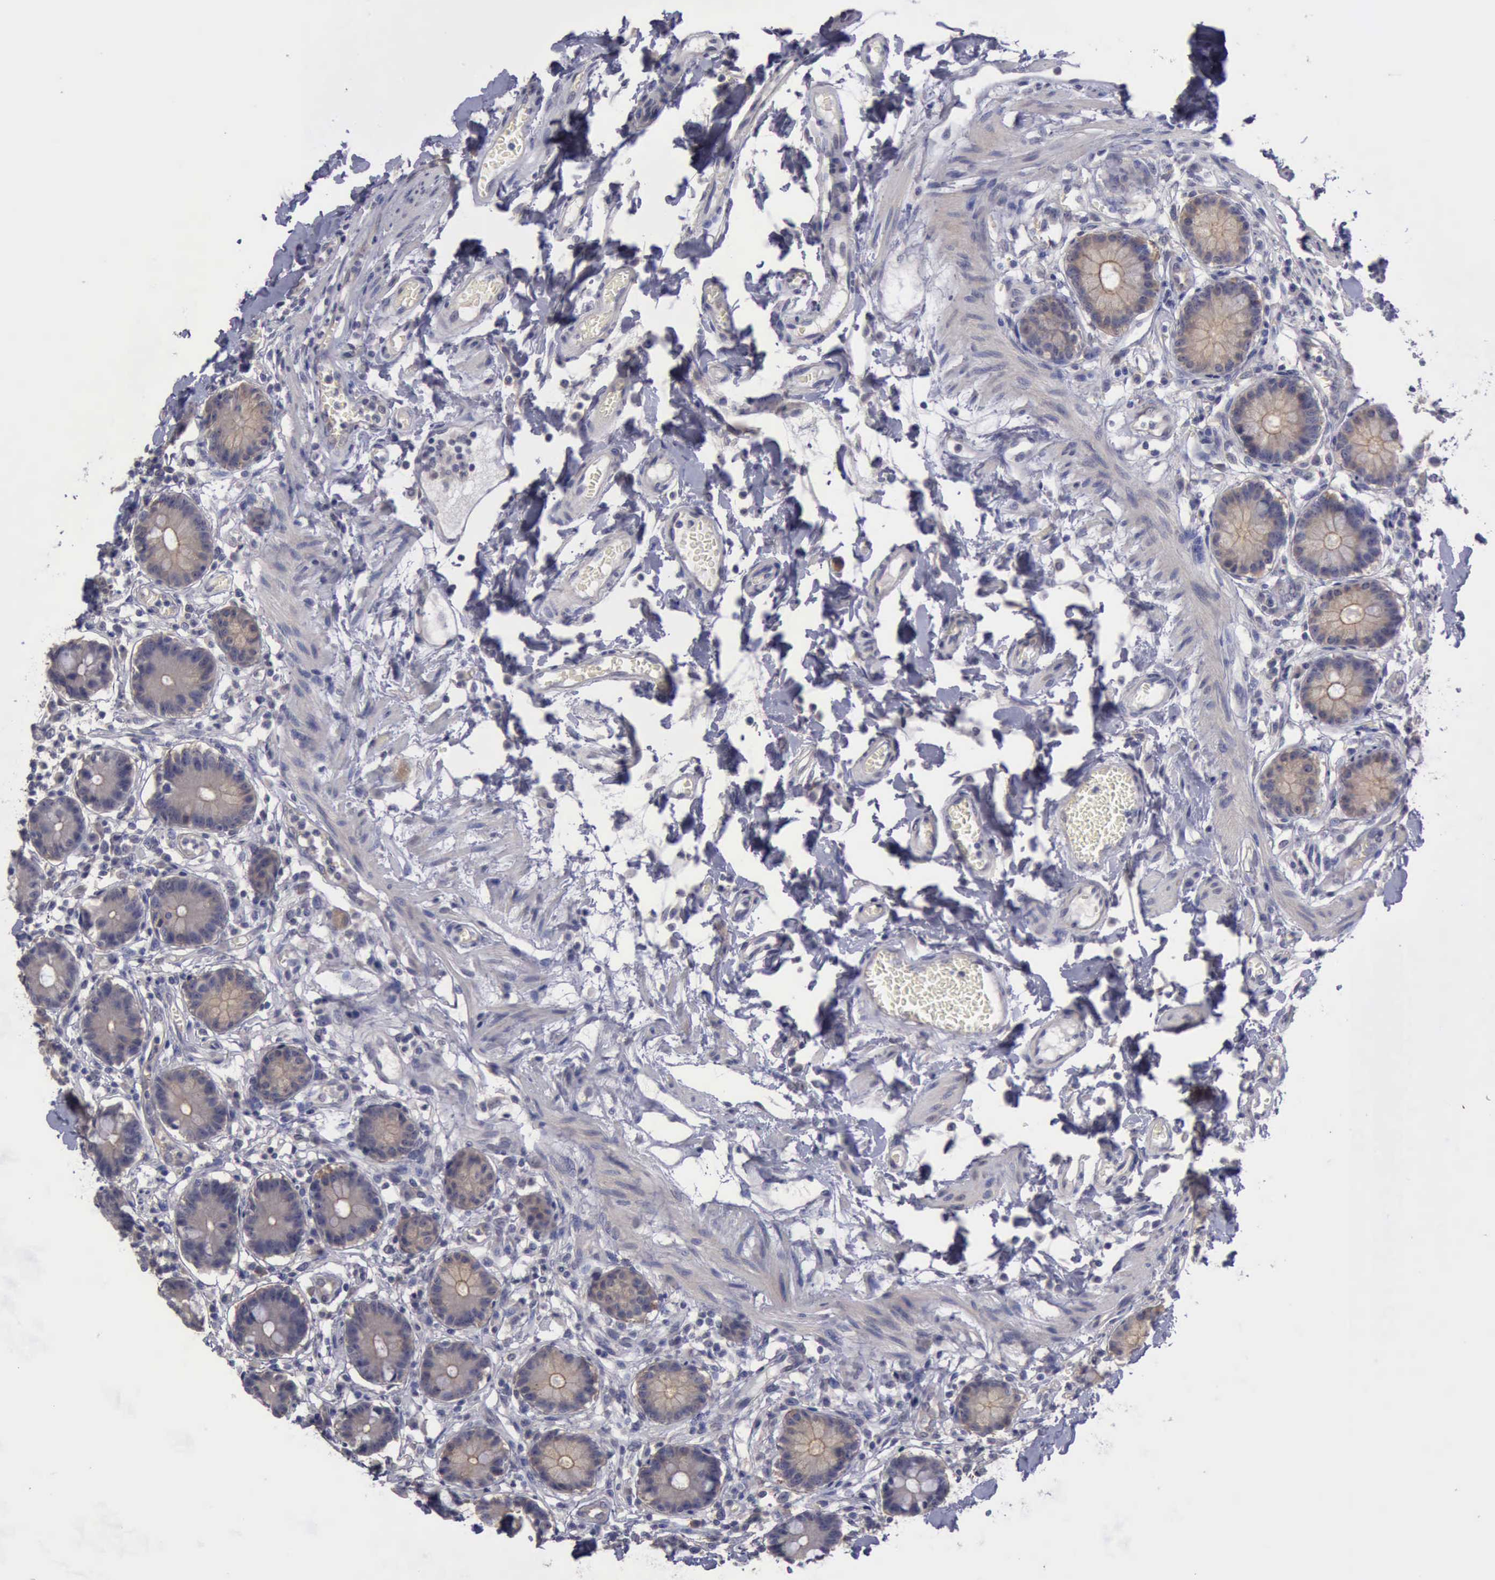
{"staining": {"intensity": "weak", "quantity": ">75%", "location": "cytoplasmic/membranous"}, "tissue": "small intestine", "cell_type": "Glandular cells", "image_type": "normal", "snomed": [{"axis": "morphology", "description": "Normal tissue, NOS"}, {"axis": "topography", "description": "Small intestine"}], "caption": "Protein analysis of normal small intestine reveals weak cytoplasmic/membranous positivity in approximately >75% of glandular cells.", "gene": "PHKA1", "patient": {"sex": "female", "age": 61}}